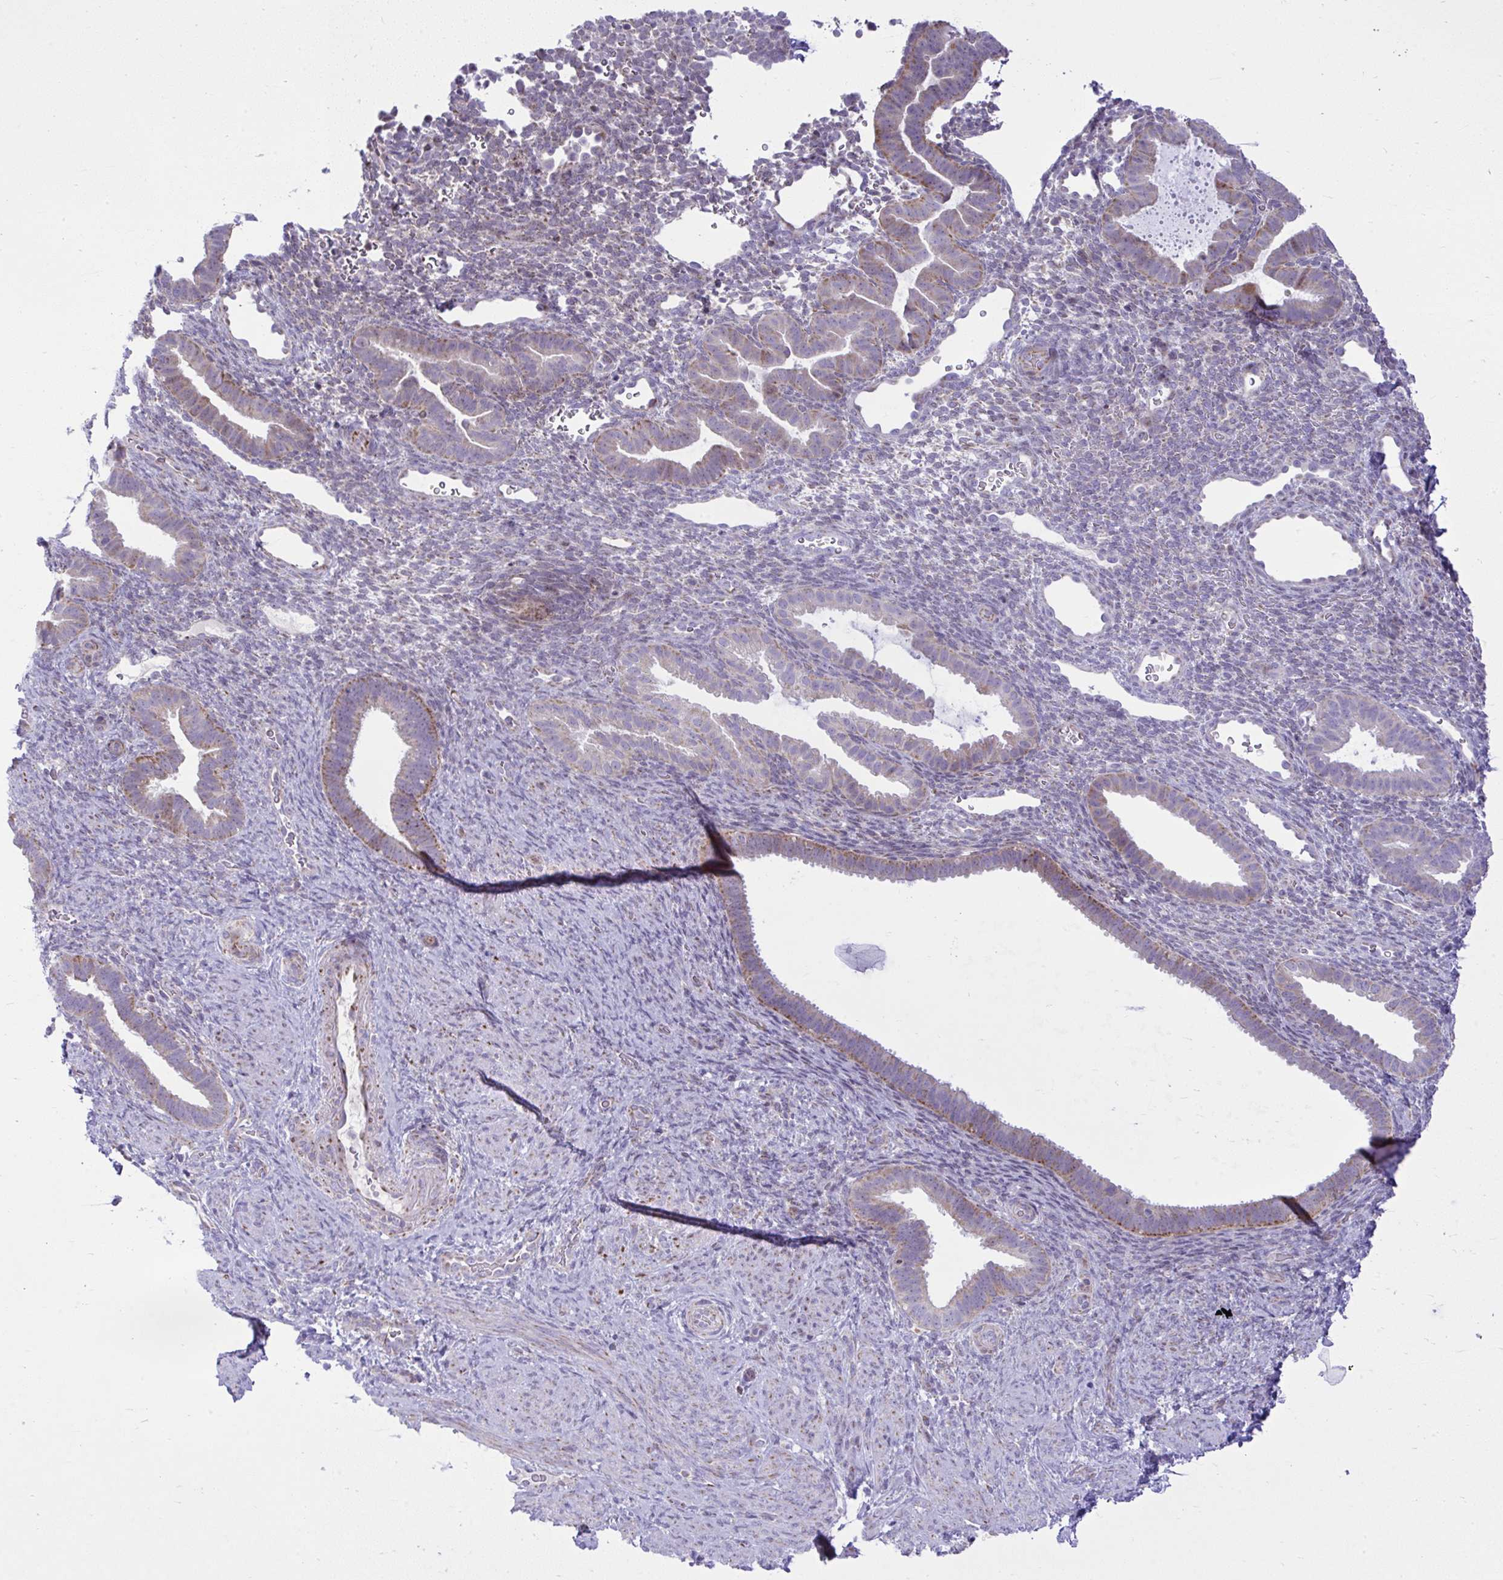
{"staining": {"intensity": "negative", "quantity": "none", "location": "none"}, "tissue": "endometrium", "cell_type": "Cells in endometrial stroma", "image_type": "normal", "snomed": [{"axis": "morphology", "description": "Normal tissue, NOS"}, {"axis": "topography", "description": "Endometrium"}], "caption": "An IHC image of benign endometrium is shown. There is no staining in cells in endometrial stroma of endometrium.", "gene": "GPRIN3", "patient": {"sex": "female", "age": 34}}